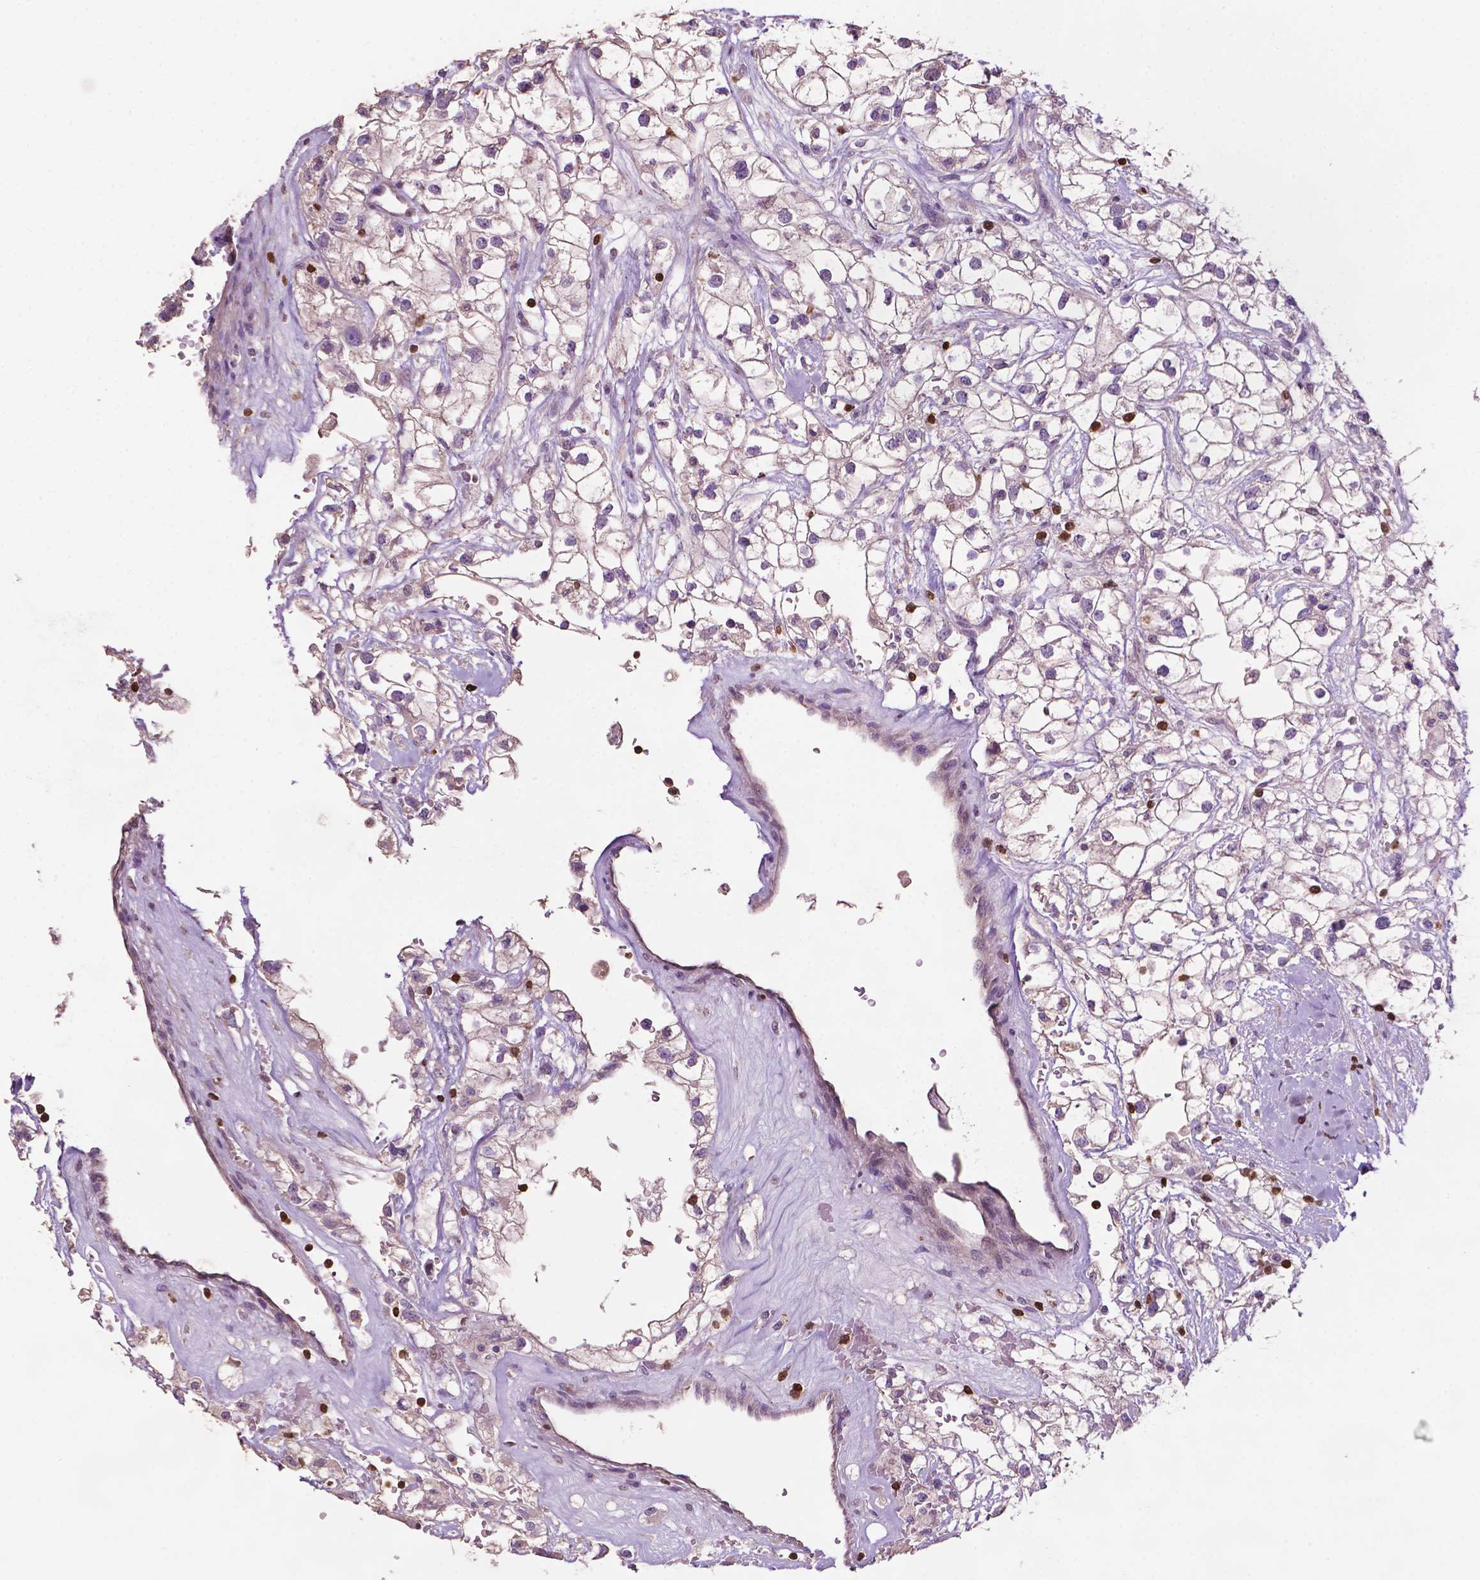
{"staining": {"intensity": "negative", "quantity": "none", "location": "none"}, "tissue": "renal cancer", "cell_type": "Tumor cells", "image_type": "cancer", "snomed": [{"axis": "morphology", "description": "Adenocarcinoma, NOS"}, {"axis": "topography", "description": "Kidney"}], "caption": "High magnification brightfield microscopy of renal cancer (adenocarcinoma) stained with DAB (3,3'-diaminobenzidine) (brown) and counterstained with hematoxylin (blue): tumor cells show no significant expression. The staining was performed using DAB (3,3'-diaminobenzidine) to visualize the protein expression in brown, while the nuclei were stained in blue with hematoxylin (Magnification: 20x).", "gene": "TBC1D10C", "patient": {"sex": "male", "age": 59}}